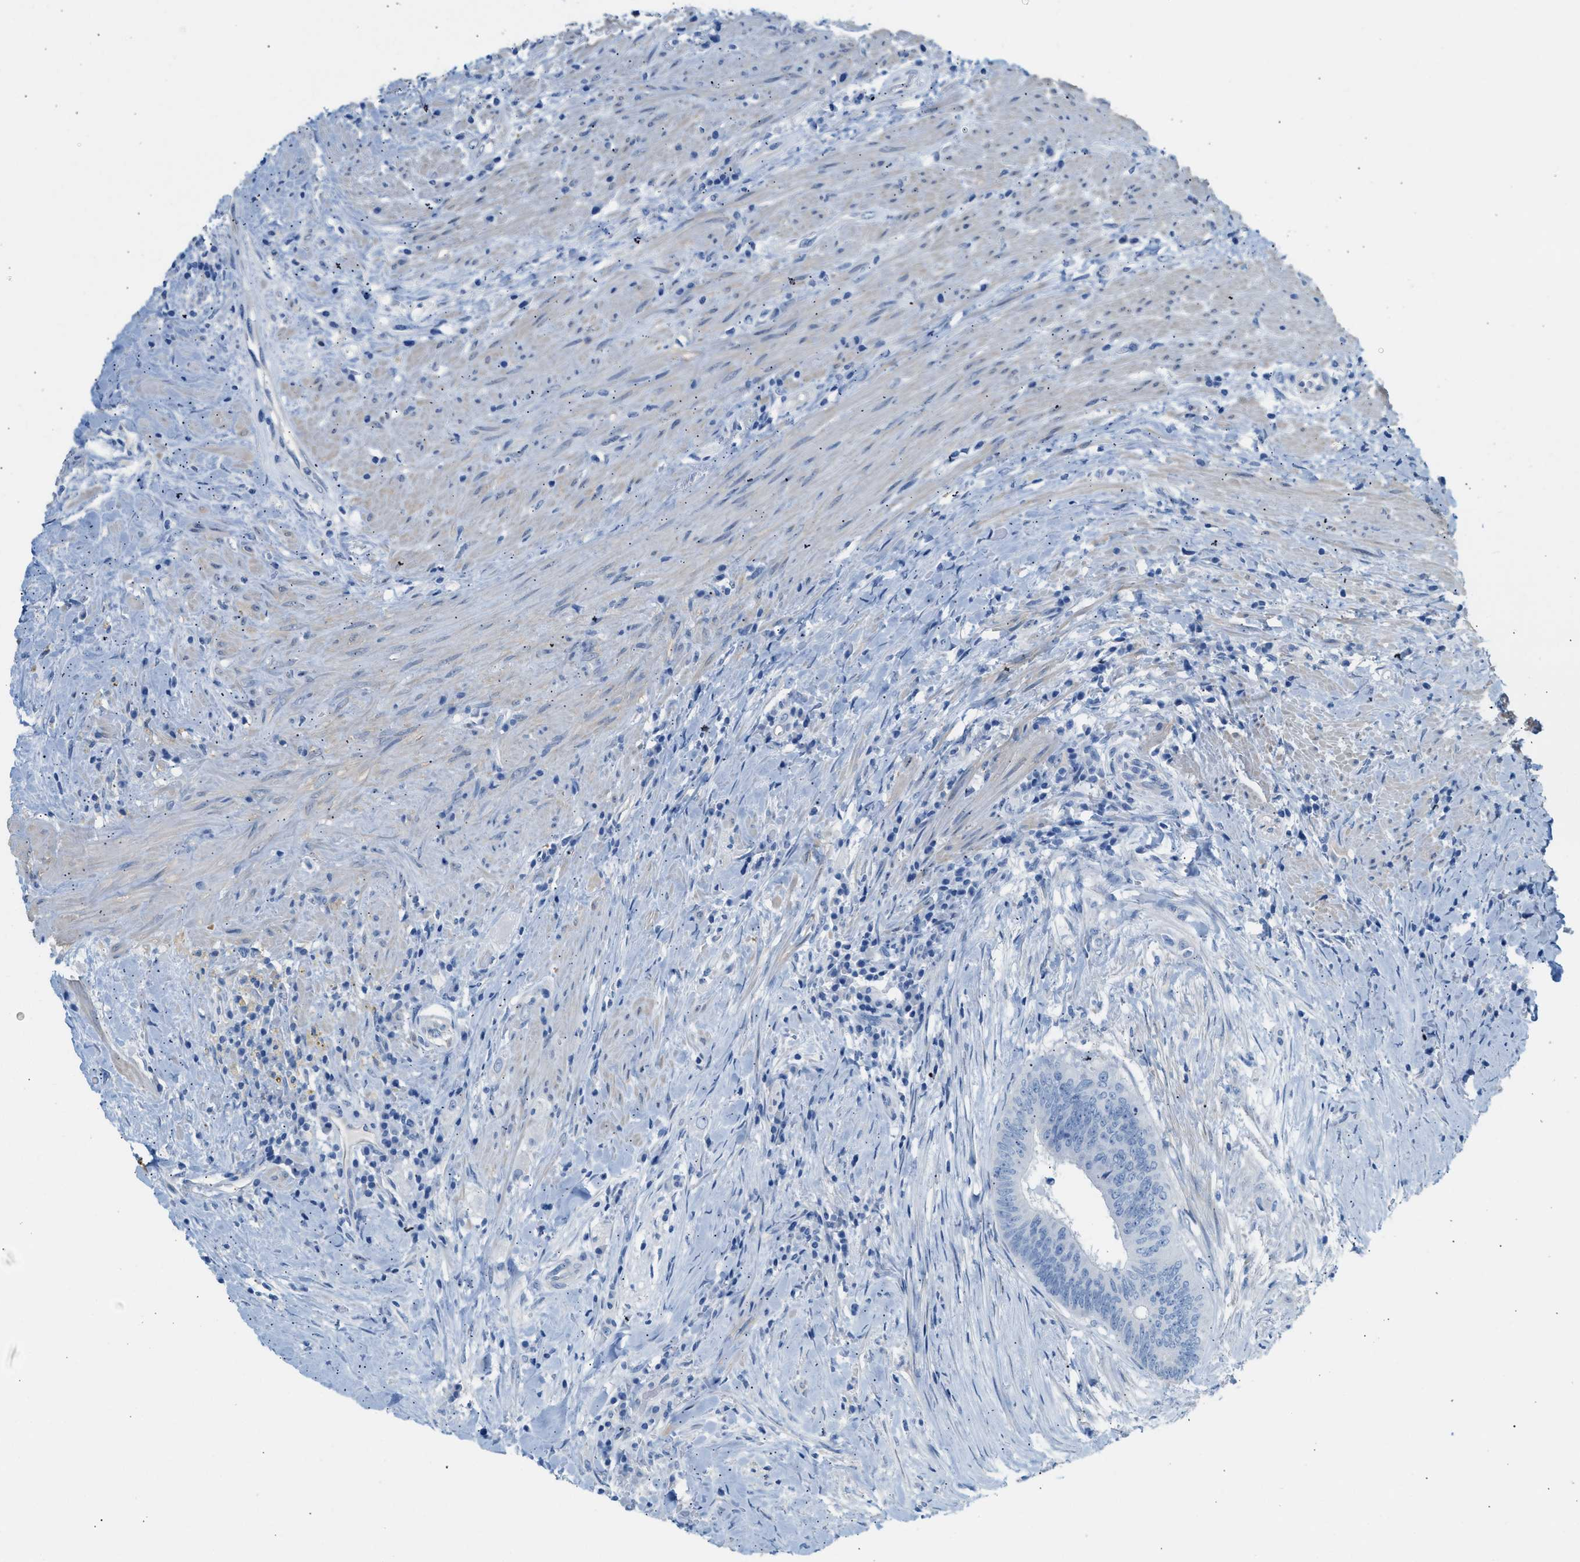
{"staining": {"intensity": "negative", "quantity": "none", "location": "none"}, "tissue": "colorectal cancer", "cell_type": "Tumor cells", "image_type": "cancer", "snomed": [{"axis": "morphology", "description": "Adenocarcinoma, NOS"}, {"axis": "topography", "description": "Rectum"}], "caption": "This is an immunohistochemistry photomicrograph of colorectal cancer (adenocarcinoma). There is no positivity in tumor cells.", "gene": "SPAM1", "patient": {"sex": "male", "age": 72}}